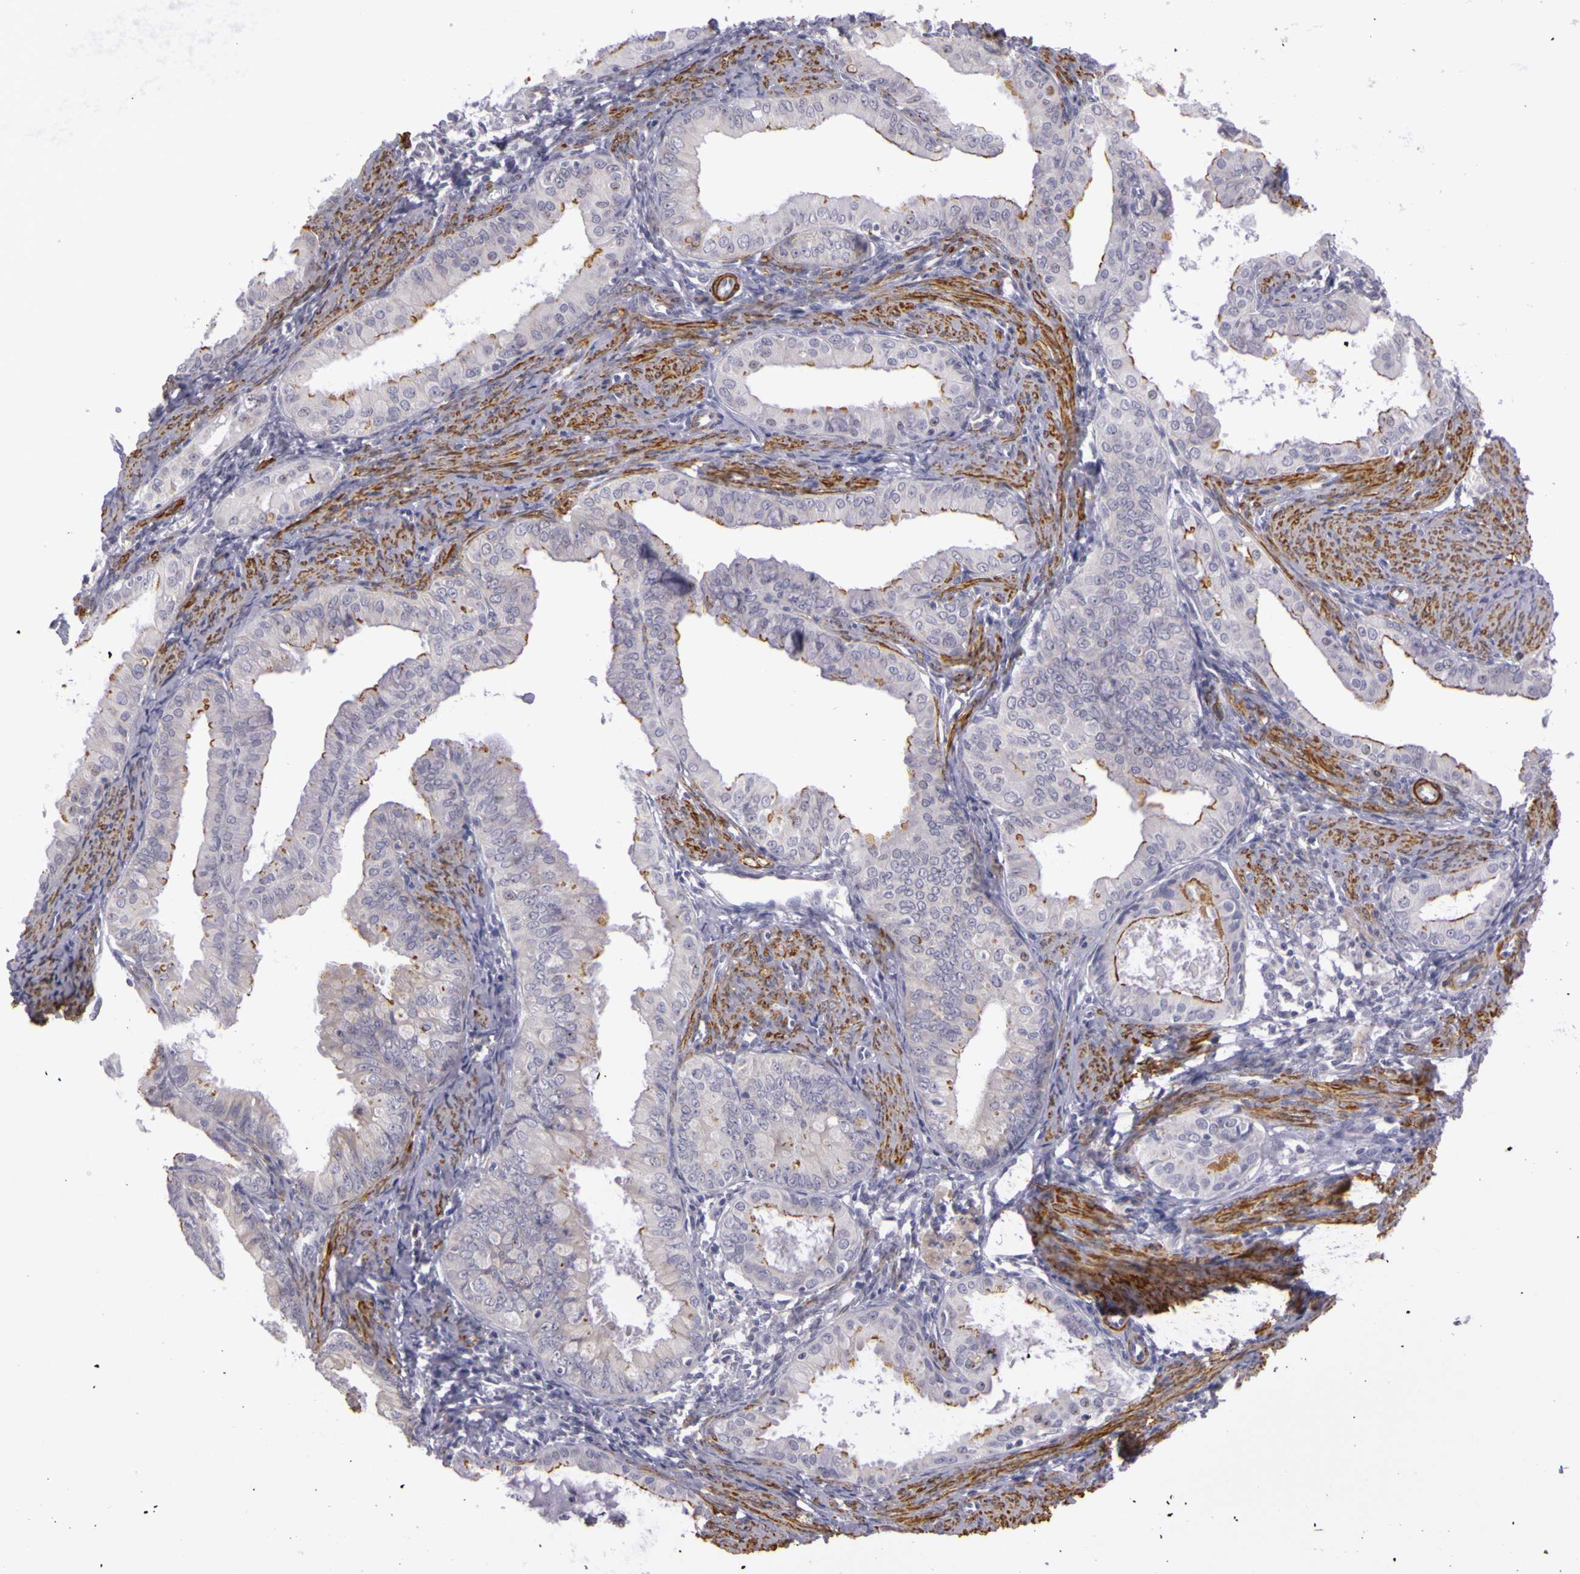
{"staining": {"intensity": "moderate", "quantity": "25%-75%", "location": "cytoplasmic/membranous"}, "tissue": "endometrial cancer", "cell_type": "Tumor cells", "image_type": "cancer", "snomed": [{"axis": "morphology", "description": "Adenocarcinoma, NOS"}, {"axis": "topography", "description": "Endometrium"}], "caption": "Protein expression analysis of human endometrial adenocarcinoma reveals moderate cytoplasmic/membranous positivity in approximately 25%-75% of tumor cells.", "gene": "CNTN2", "patient": {"sex": "female", "age": 76}}